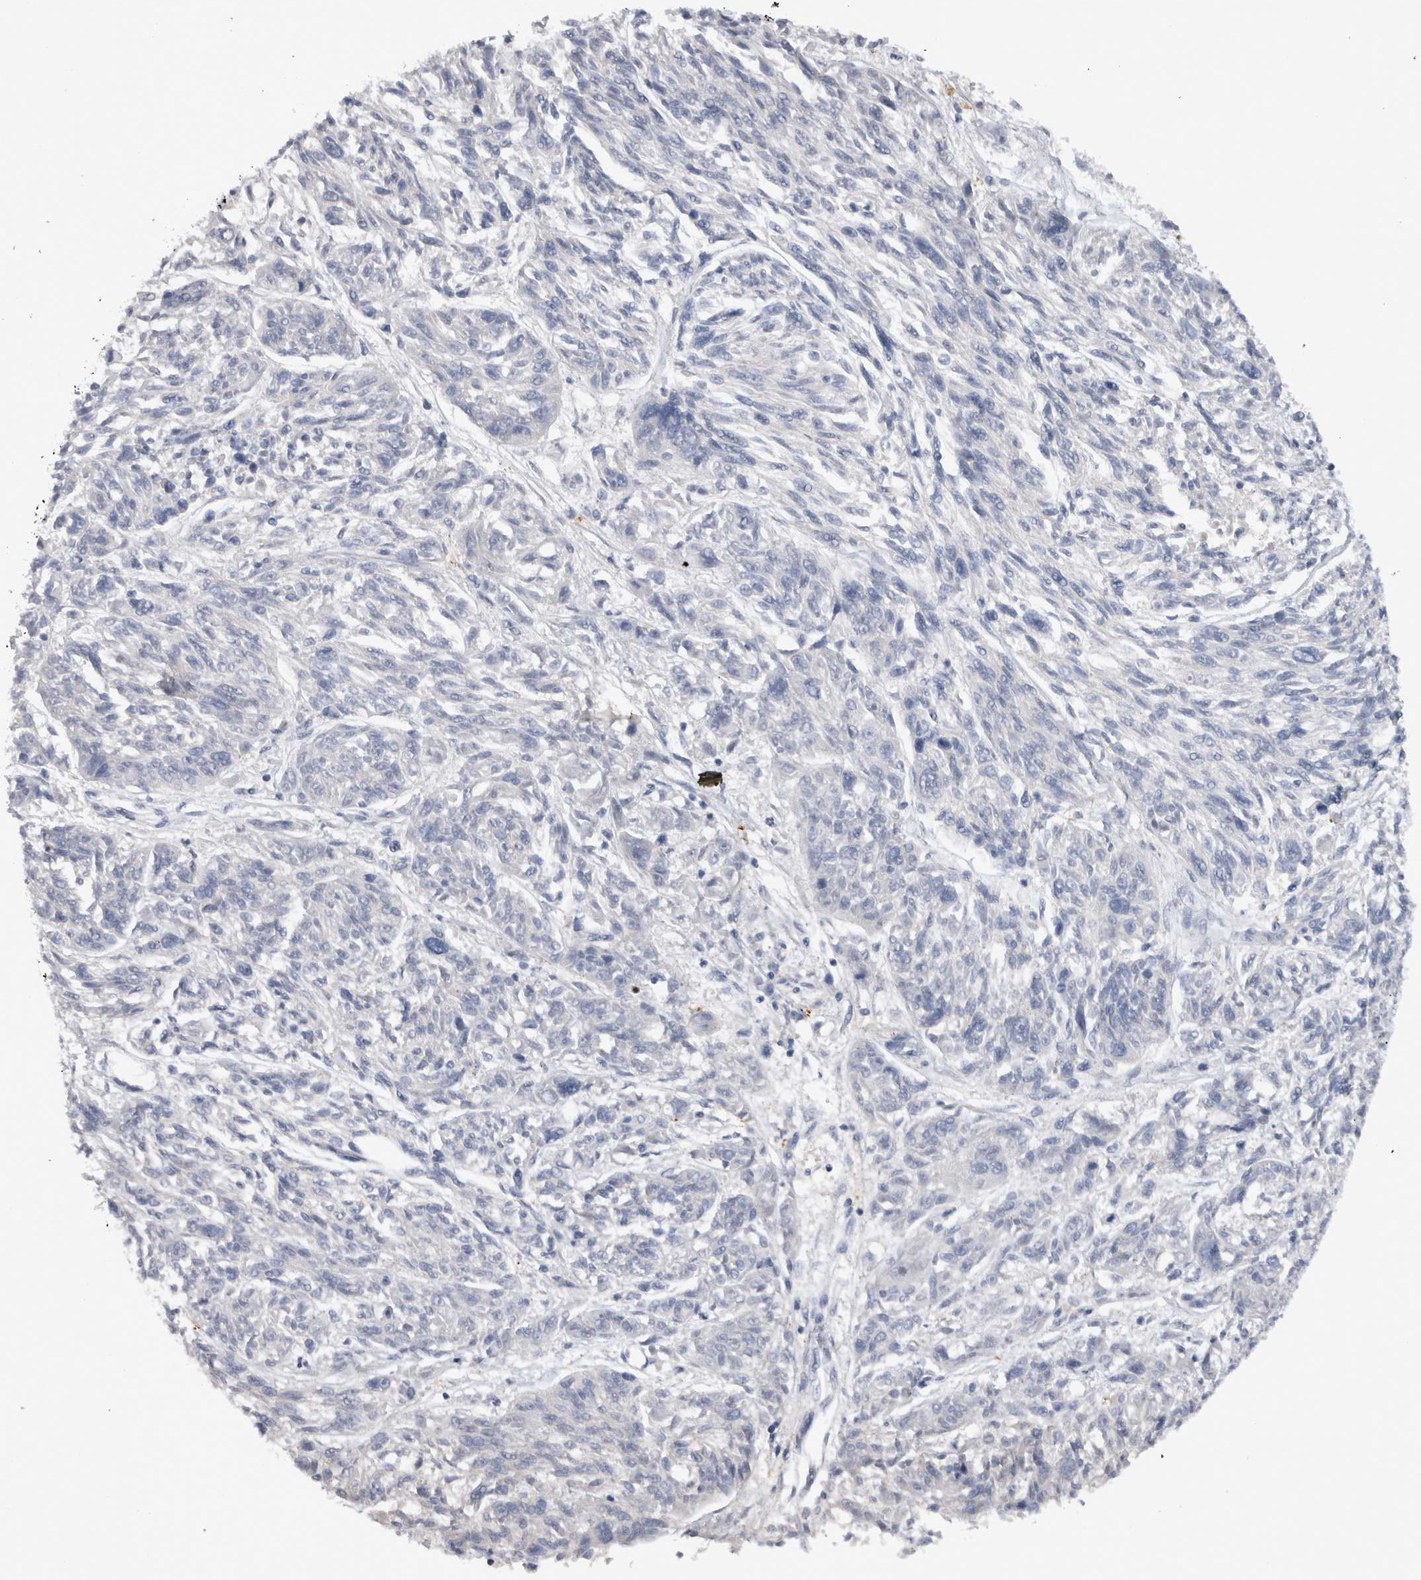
{"staining": {"intensity": "negative", "quantity": "none", "location": "none"}, "tissue": "melanoma", "cell_type": "Tumor cells", "image_type": "cancer", "snomed": [{"axis": "morphology", "description": "Malignant melanoma, NOS"}, {"axis": "topography", "description": "Skin"}], "caption": "There is no significant positivity in tumor cells of malignant melanoma.", "gene": "ADAM2", "patient": {"sex": "male", "age": 53}}